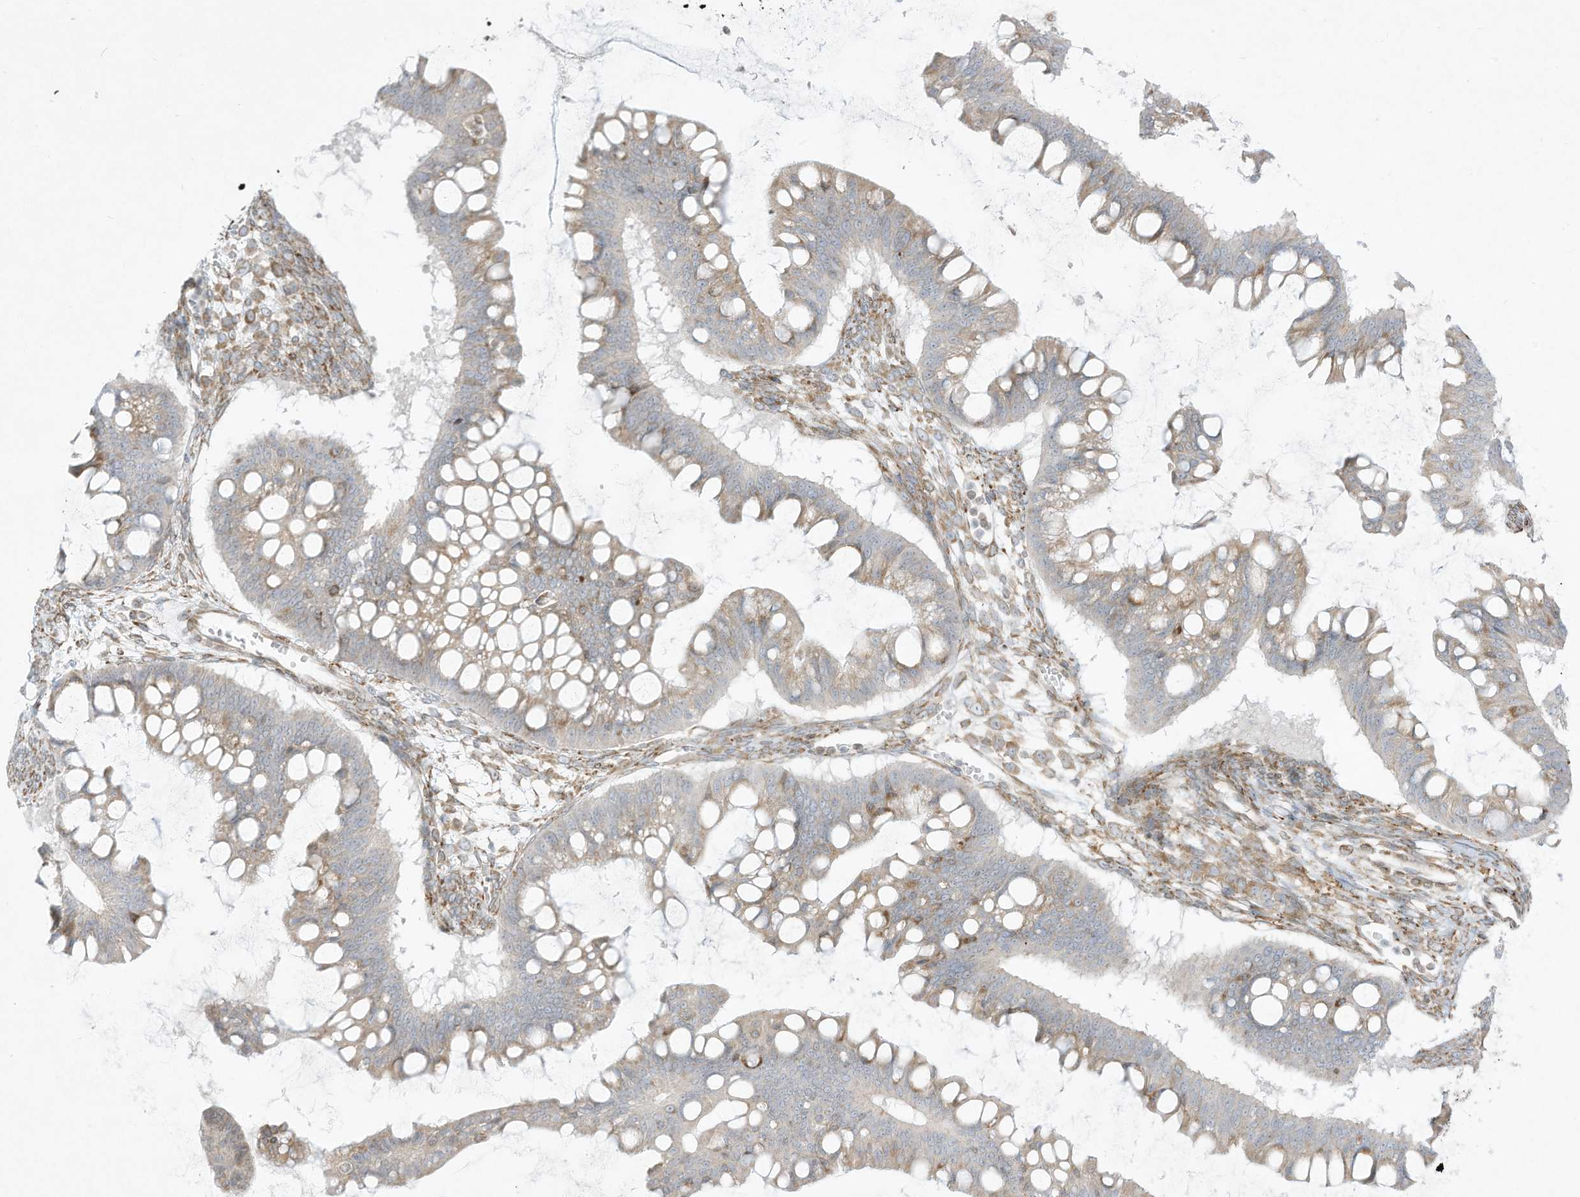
{"staining": {"intensity": "negative", "quantity": "none", "location": "none"}, "tissue": "ovarian cancer", "cell_type": "Tumor cells", "image_type": "cancer", "snomed": [{"axis": "morphology", "description": "Cystadenocarcinoma, mucinous, NOS"}, {"axis": "topography", "description": "Ovary"}], "caption": "DAB (3,3'-diaminobenzidine) immunohistochemical staining of ovarian cancer (mucinous cystadenocarcinoma) demonstrates no significant staining in tumor cells.", "gene": "PTK6", "patient": {"sex": "female", "age": 73}}